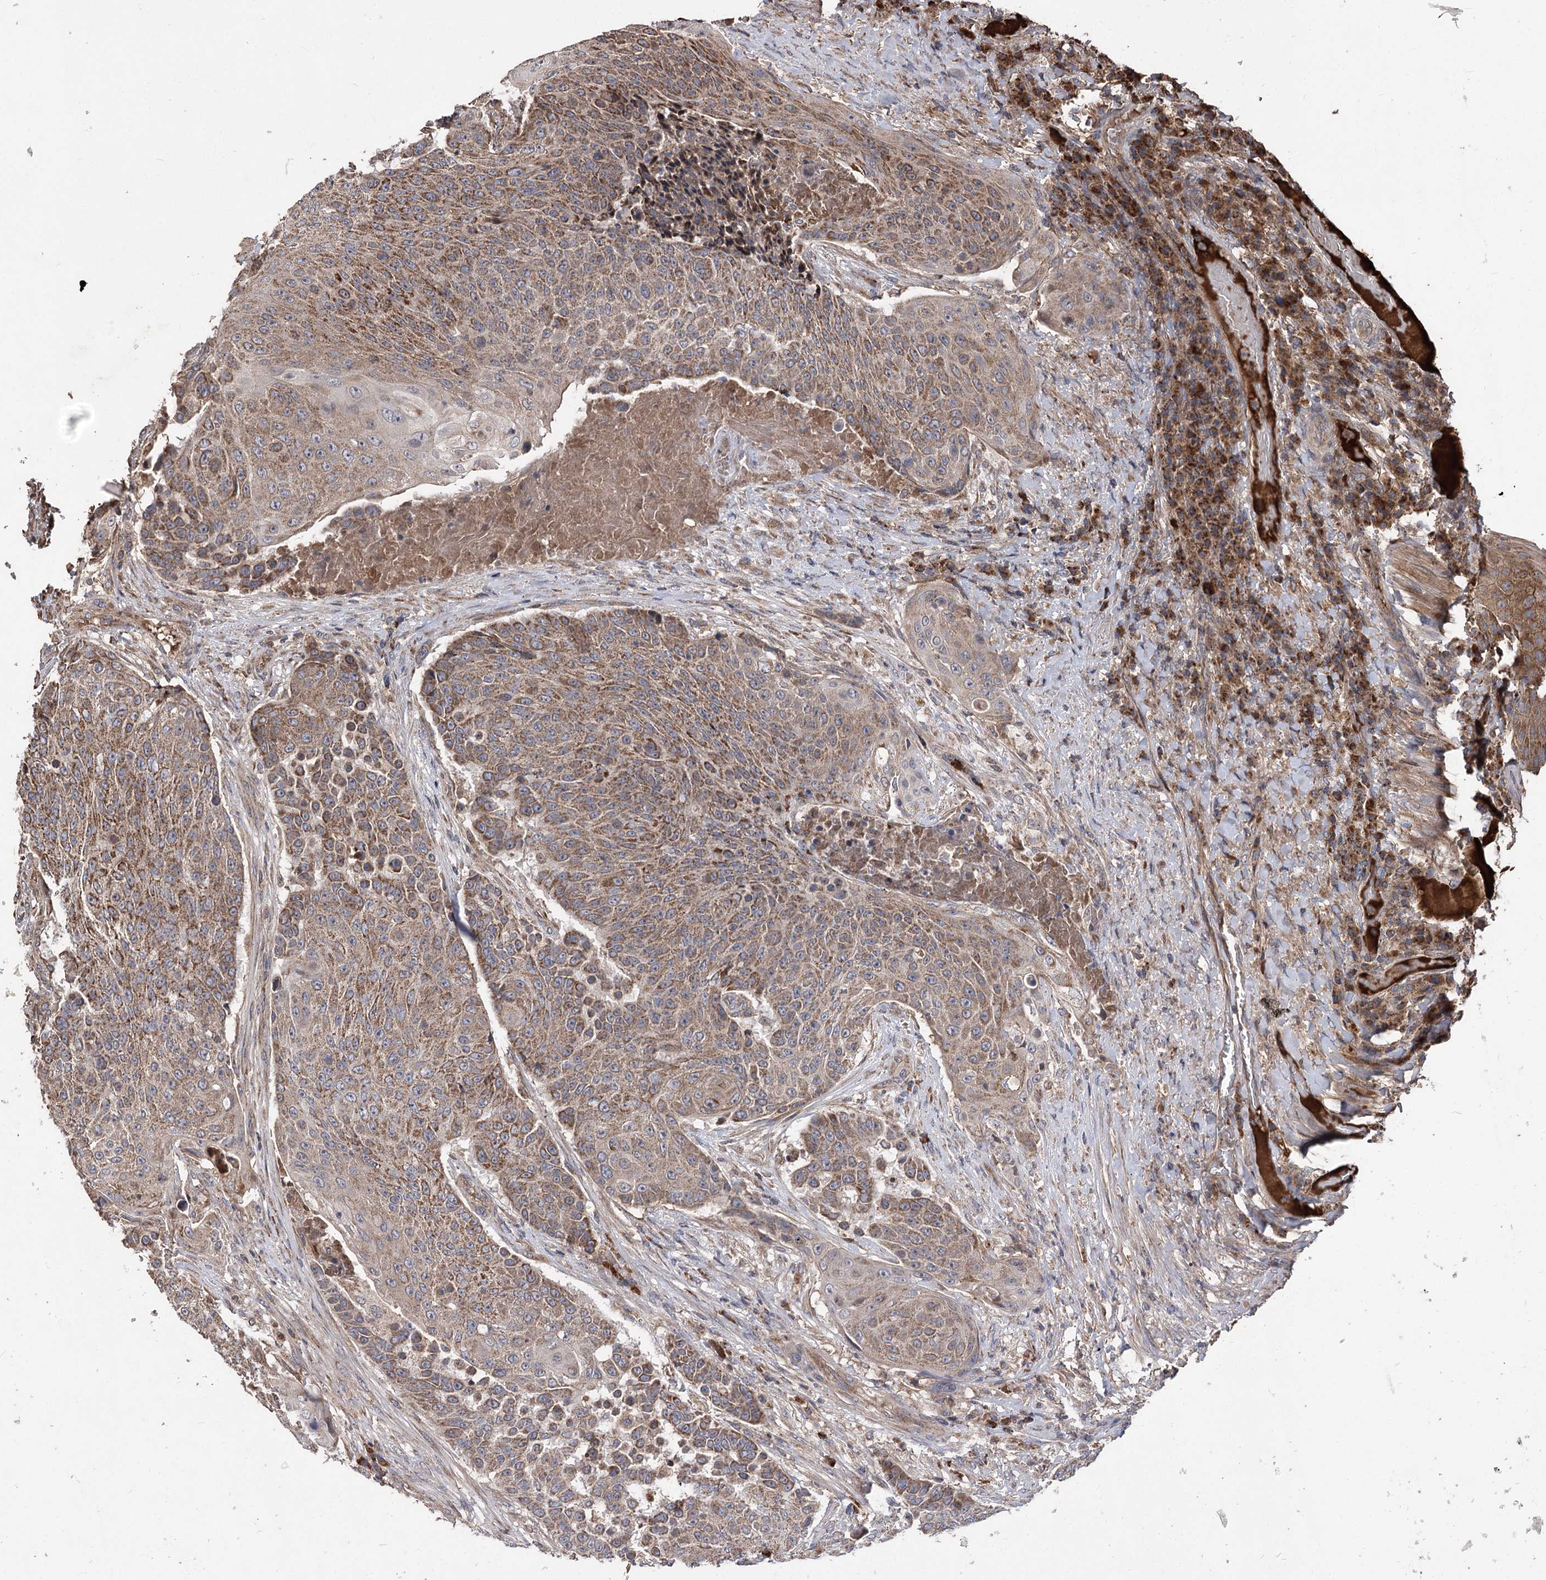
{"staining": {"intensity": "moderate", "quantity": ">75%", "location": "cytoplasmic/membranous"}, "tissue": "urothelial cancer", "cell_type": "Tumor cells", "image_type": "cancer", "snomed": [{"axis": "morphology", "description": "Urothelial carcinoma, High grade"}, {"axis": "topography", "description": "Urinary bladder"}], "caption": "This is an image of immunohistochemistry (IHC) staining of high-grade urothelial carcinoma, which shows moderate staining in the cytoplasmic/membranous of tumor cells.", "gene": "RASSF3", "patient": {"sex": "female", "age": 63}}